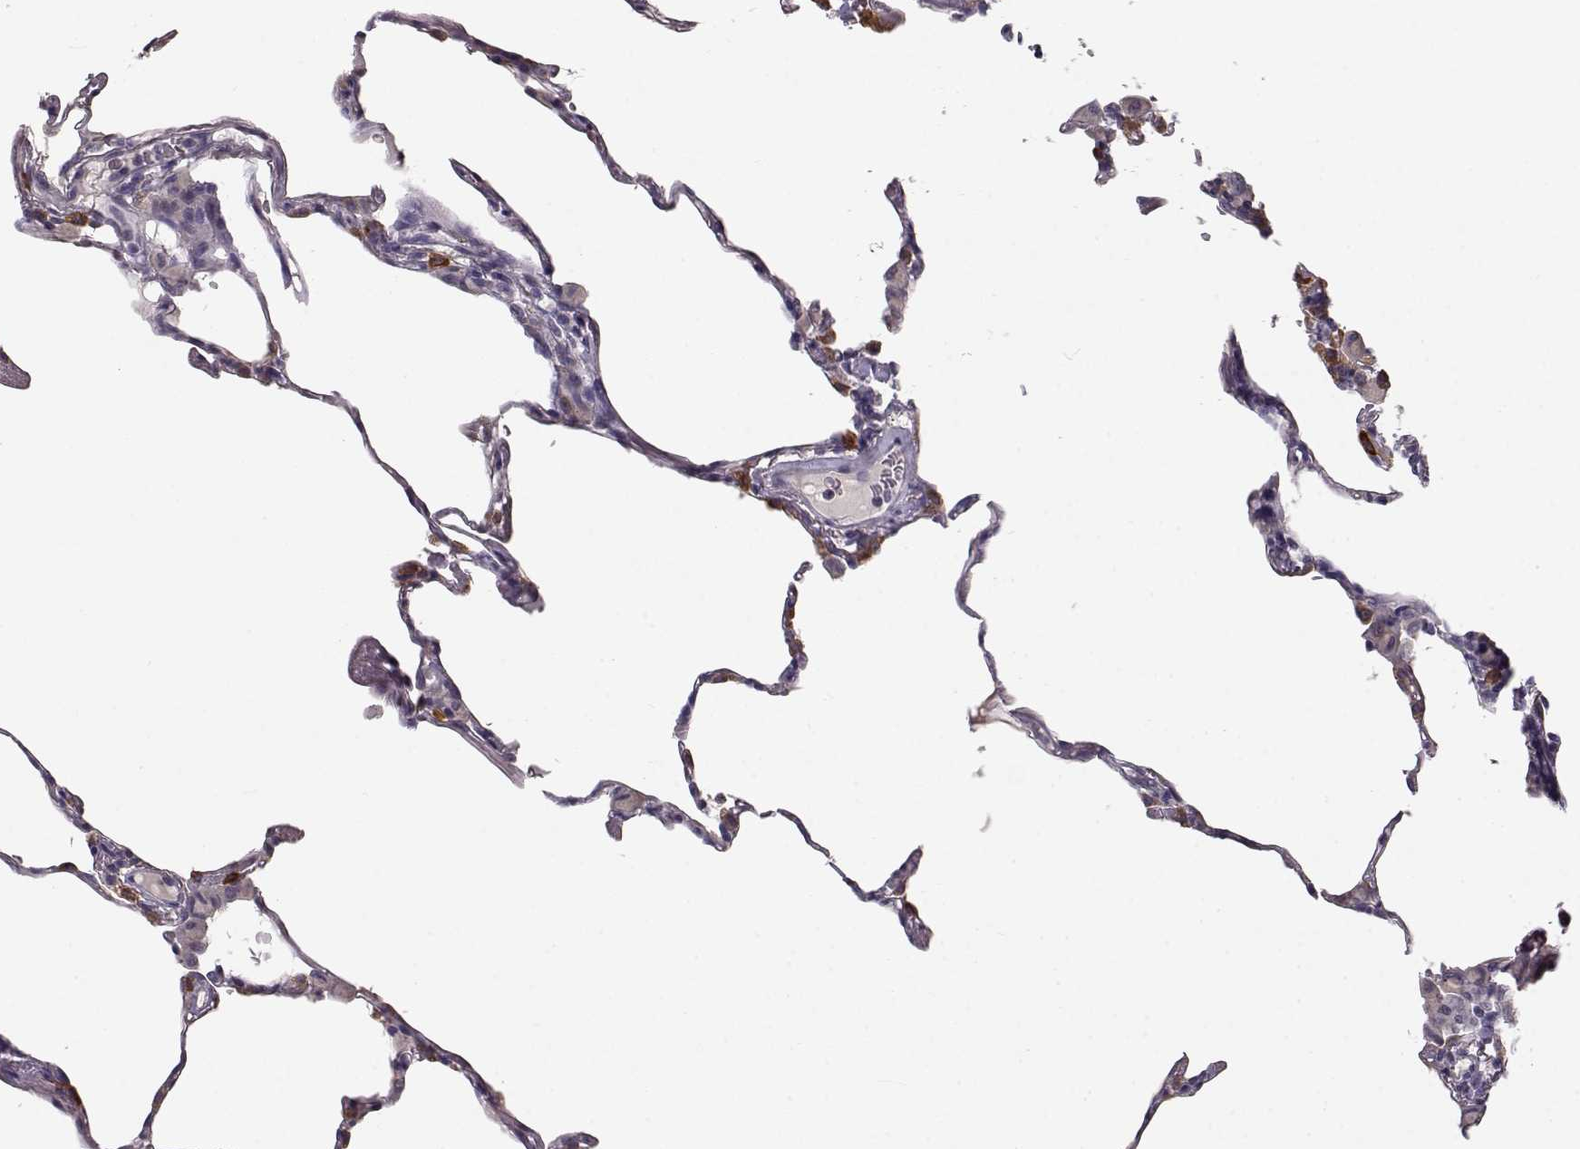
{"staining": {"intensity": "negative", "quantity": "none", "location": "none"}, "tissue": "lung", "cell_type": "Alveolar cells", "image_type": "normal", "snomed": [{"axis": "morphology", "description": "Normal tissue, NOS"}, {"axis": "topography", "description": "Lung"}], "caption": "Immunohistochemical staining of normal human lung displays no significant positivity in alveolar cells.", "gene": "GHR", "patient": {"sex": "female", "age": 57}}